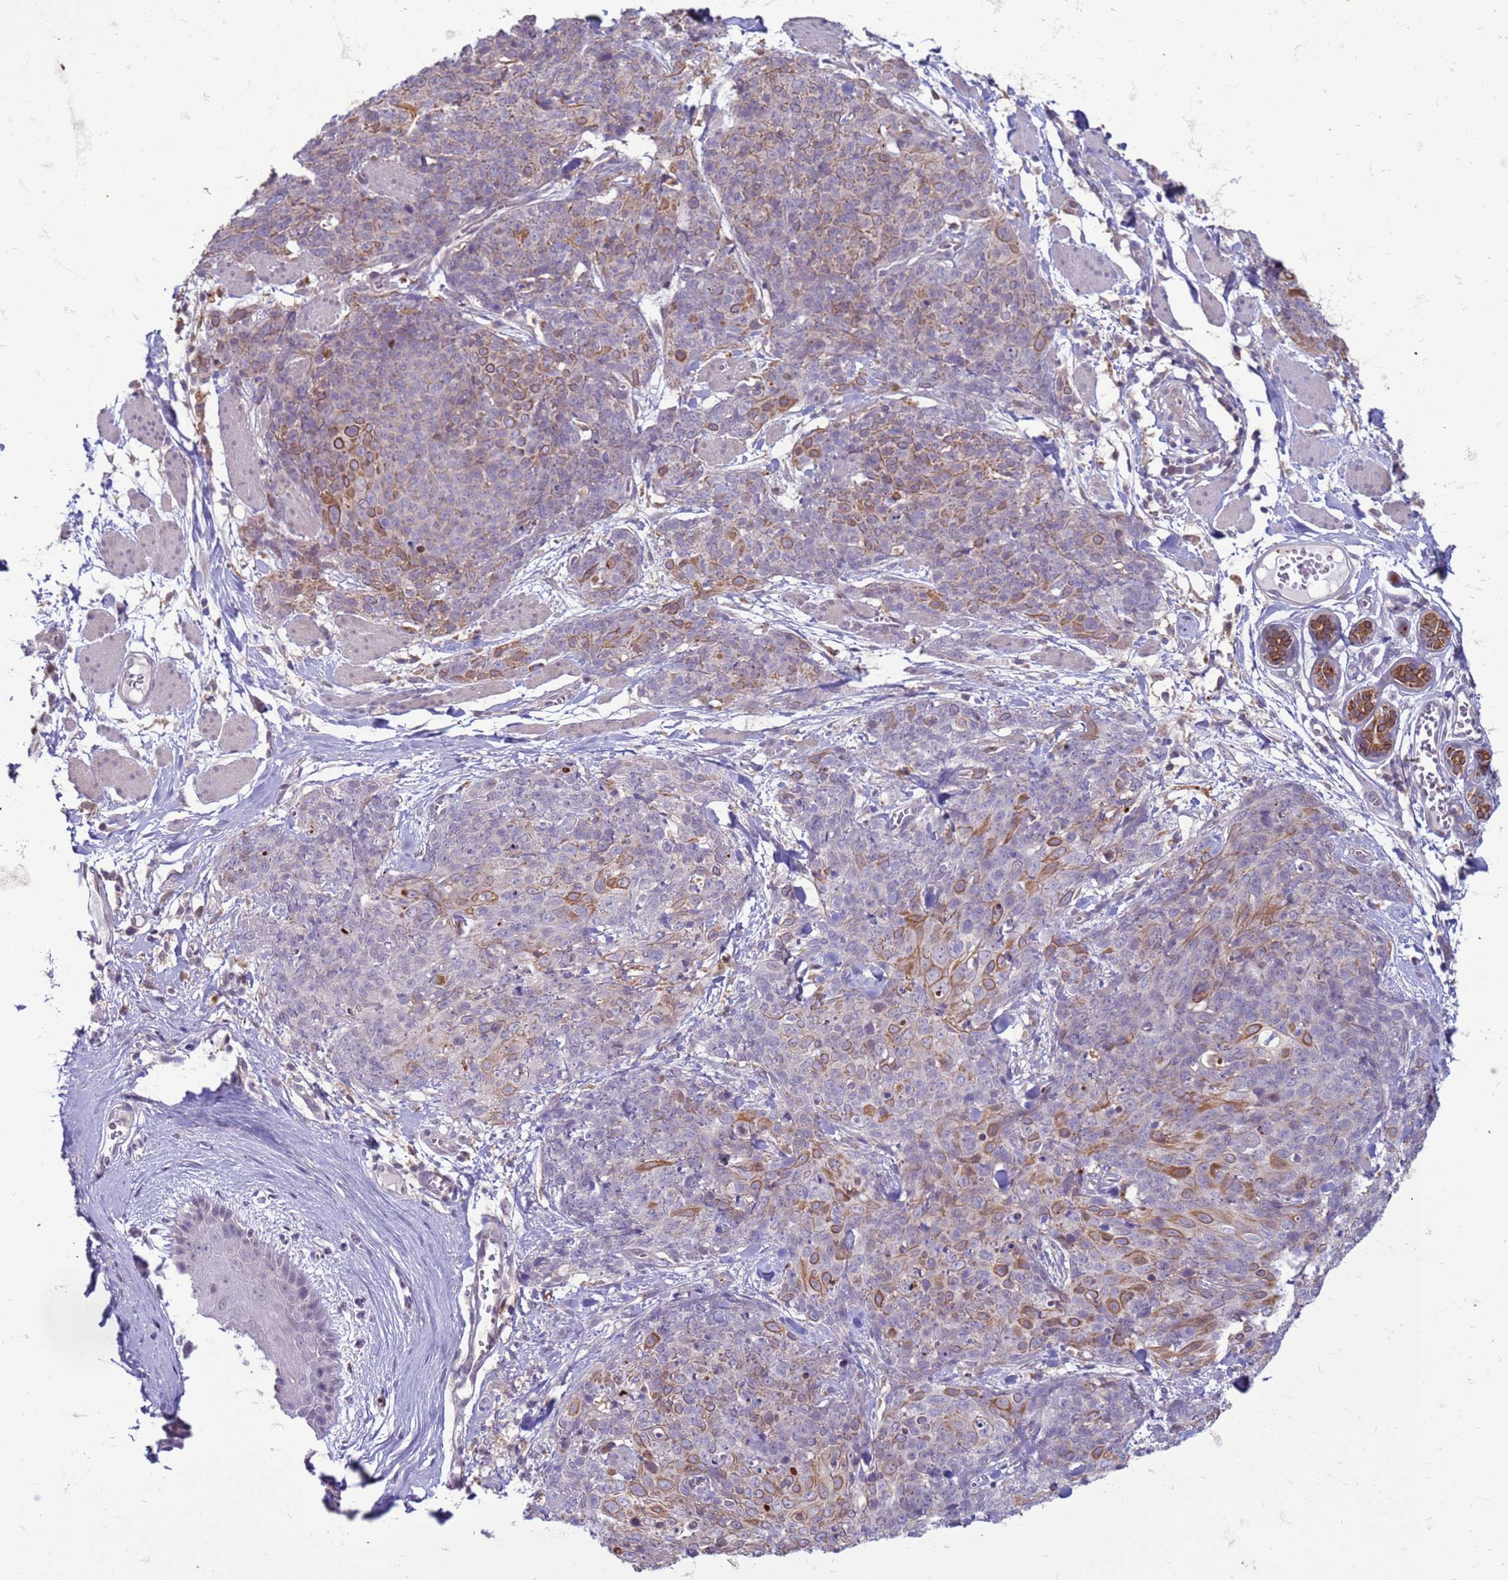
{"staining": {"intensity": "moderate", "quantity": "<25%", "location": "cytoplasmic/membranous"}, "tissue": "skin cancer", "cell_type": "Tumor cells", "image_type": "cancer", "snomed": [{"axis": "morphology", "description": "Squamous cell carcinoma, NOS"}, {"axis": "topography", "description": "Skin"}, {"axis": "topography", "description": "Vulva"}], "caption": "This image shows squamous cell carcinoma (skin) stained with IHC to label a protein in brown. The cytoplasmic/membranous of tumor cells show moderate positivity for the protein. Nuclei are counter-stained blue.", "gene": "SLC15A3", "patient": {"sex": "female", "age": 85}}